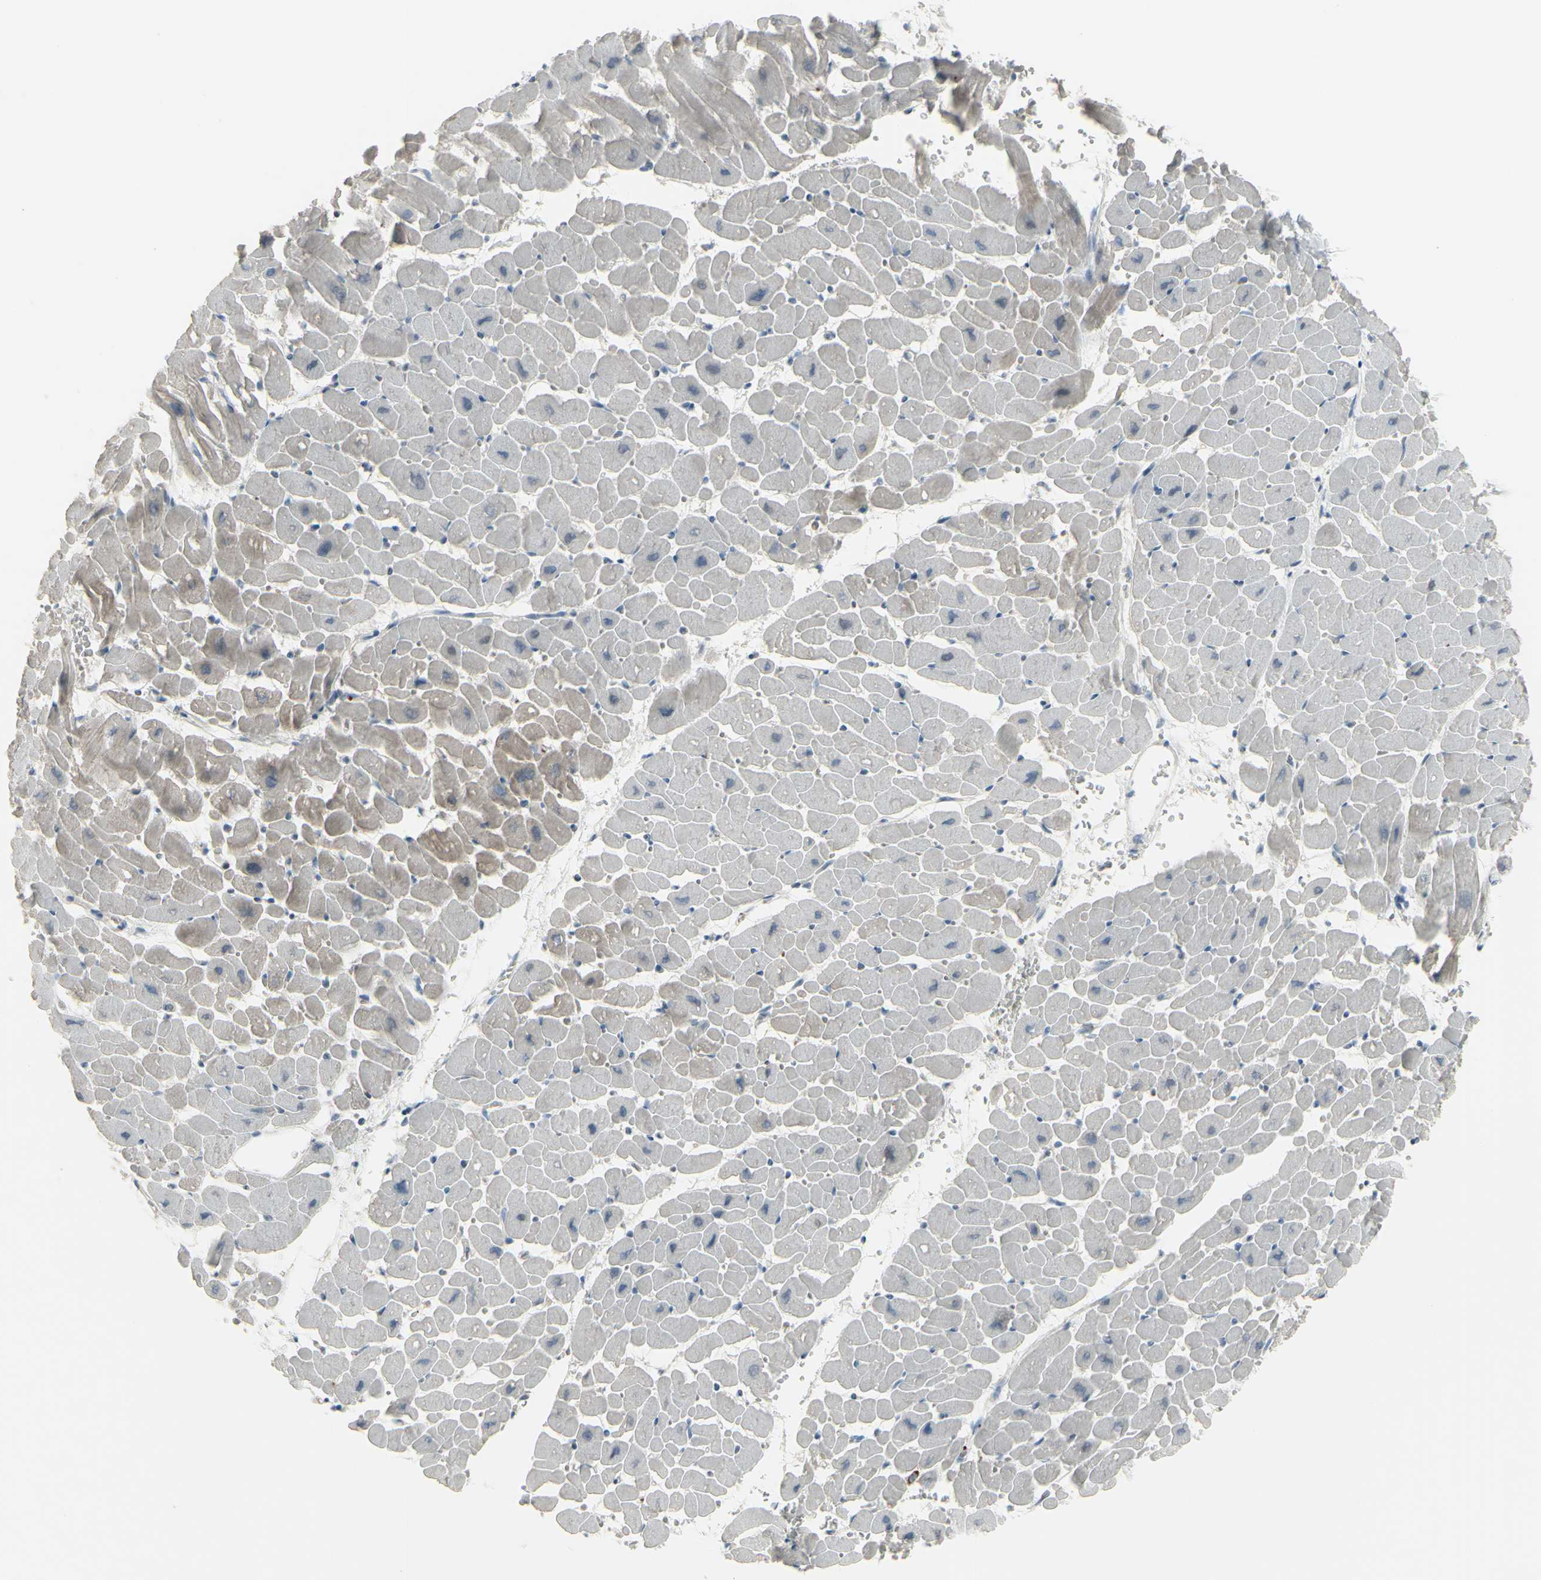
{"staining": {"intensity": "negative", "quantity": "none", "location": "none"}, "tissue": "heart muscle", "cell_type": "Cardiomyocytes", "image_type": "normal", "snomed": [{"axis": "morphology", "description": "Normal tissue, NOS"}, {"axis": "topography", "description": "Heart"}], "caption": "A micrograph of heart muscle stained for a protein reveals no brown staining in cardiomyocytes. (DAB (3,3'-diaminobenzidine) immunohistochemistry (IHC) with hematoxylin counter stain).", "gene": "CD79B", "patient": {"sex": "male", "age": 45}}